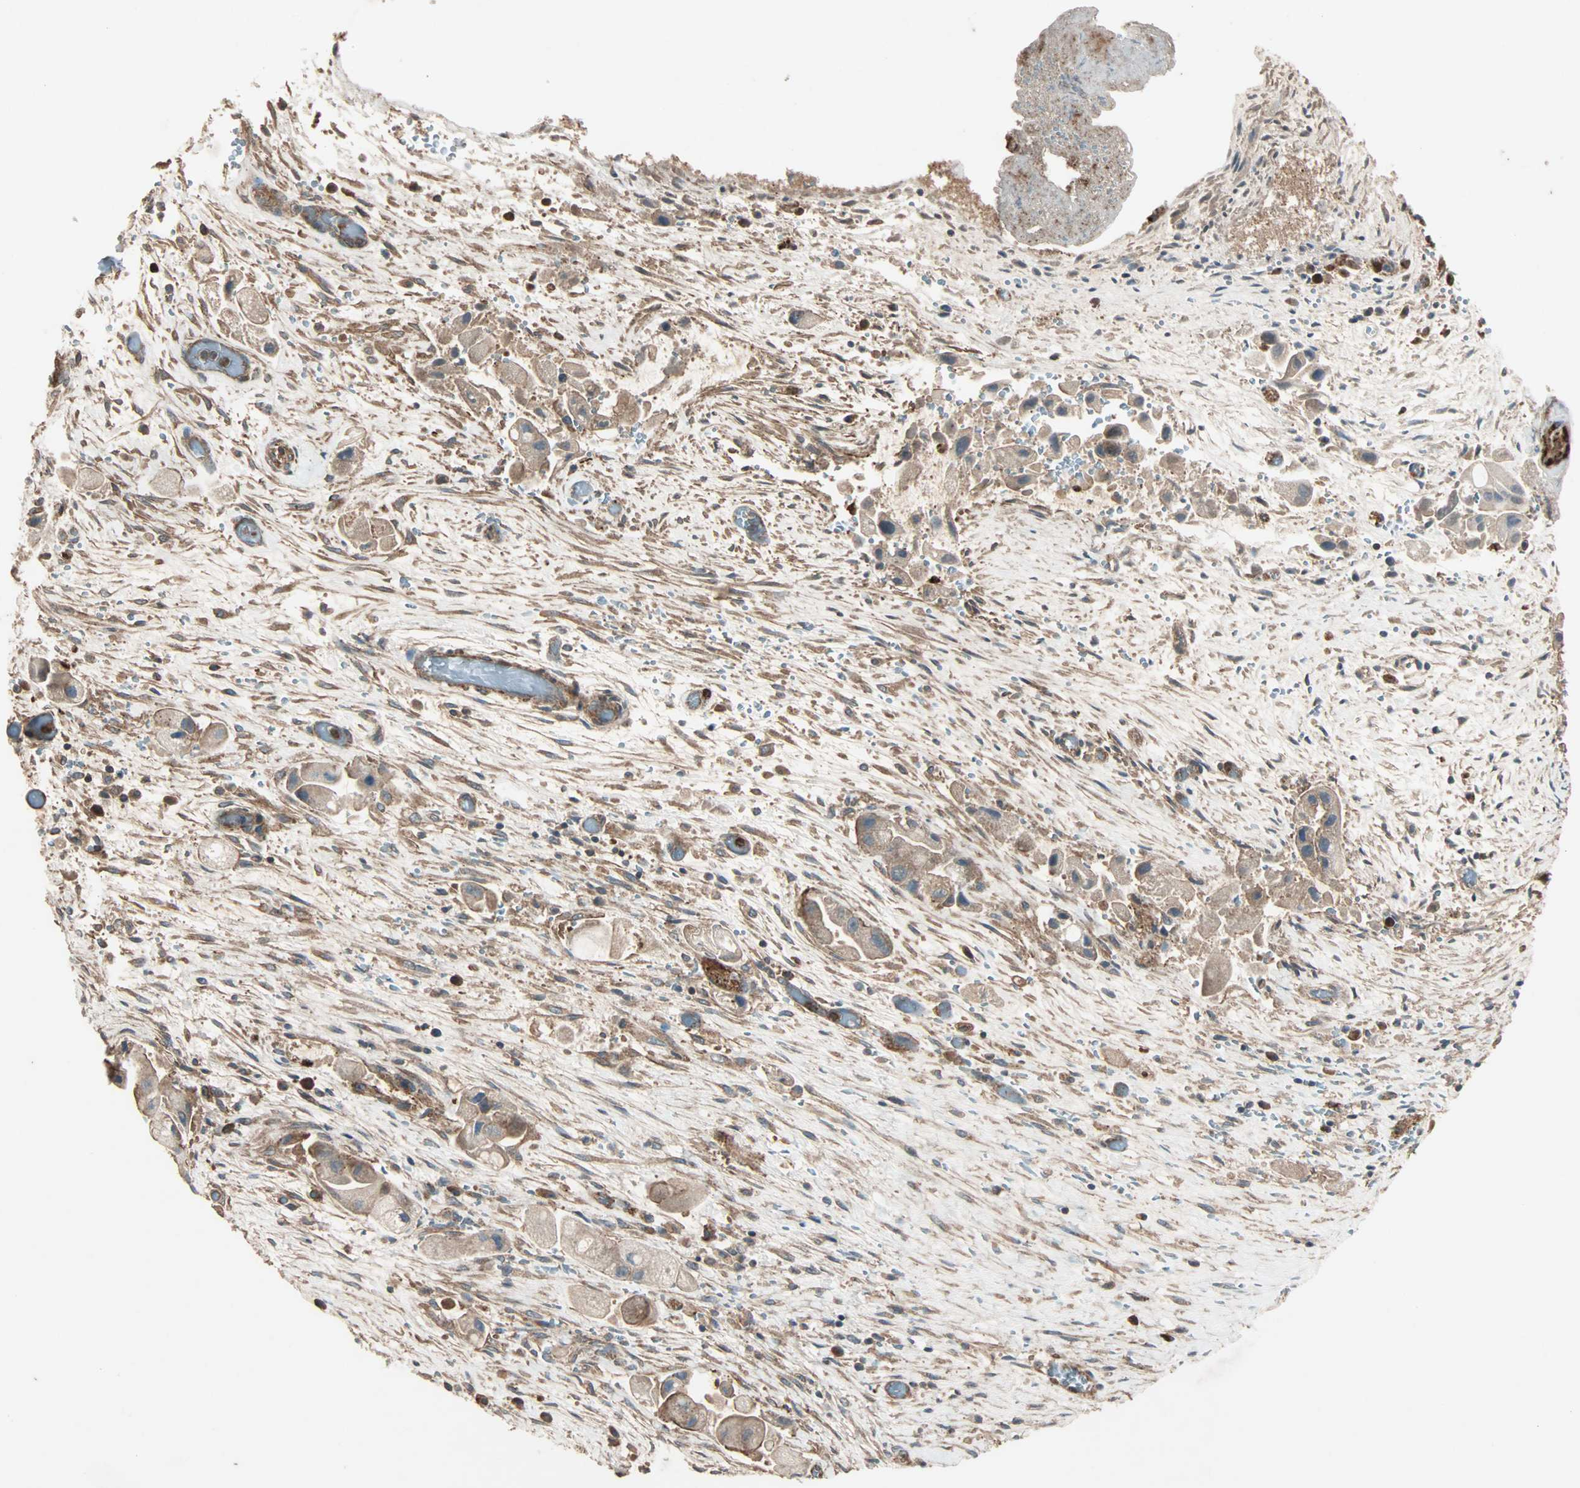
{"staining": {"intensity": "moderate", "quantity": ">75%", "location": "cytoplasmic/membranous"}, "tissue": "liver cancer", "cell_type": "Tumor cells", "image_type": "cancer", "snomed": [{"axis": "morphology", "description": "Normal tissue, NOS"}, {"axis": "morphology", "description": "Cholangiocarcinoma"}, {"axis": "topography", "description": "Liver"}, {"axis": "topography", "description": "Peripheral nerve tissue"}], "caption": "A brown stain labels moderate cytoplasmic/membranous positivity of a protein in human liver cancer tumor cells.", "gene": "GCK", "patient": {"sex": "male", "age": 50}}